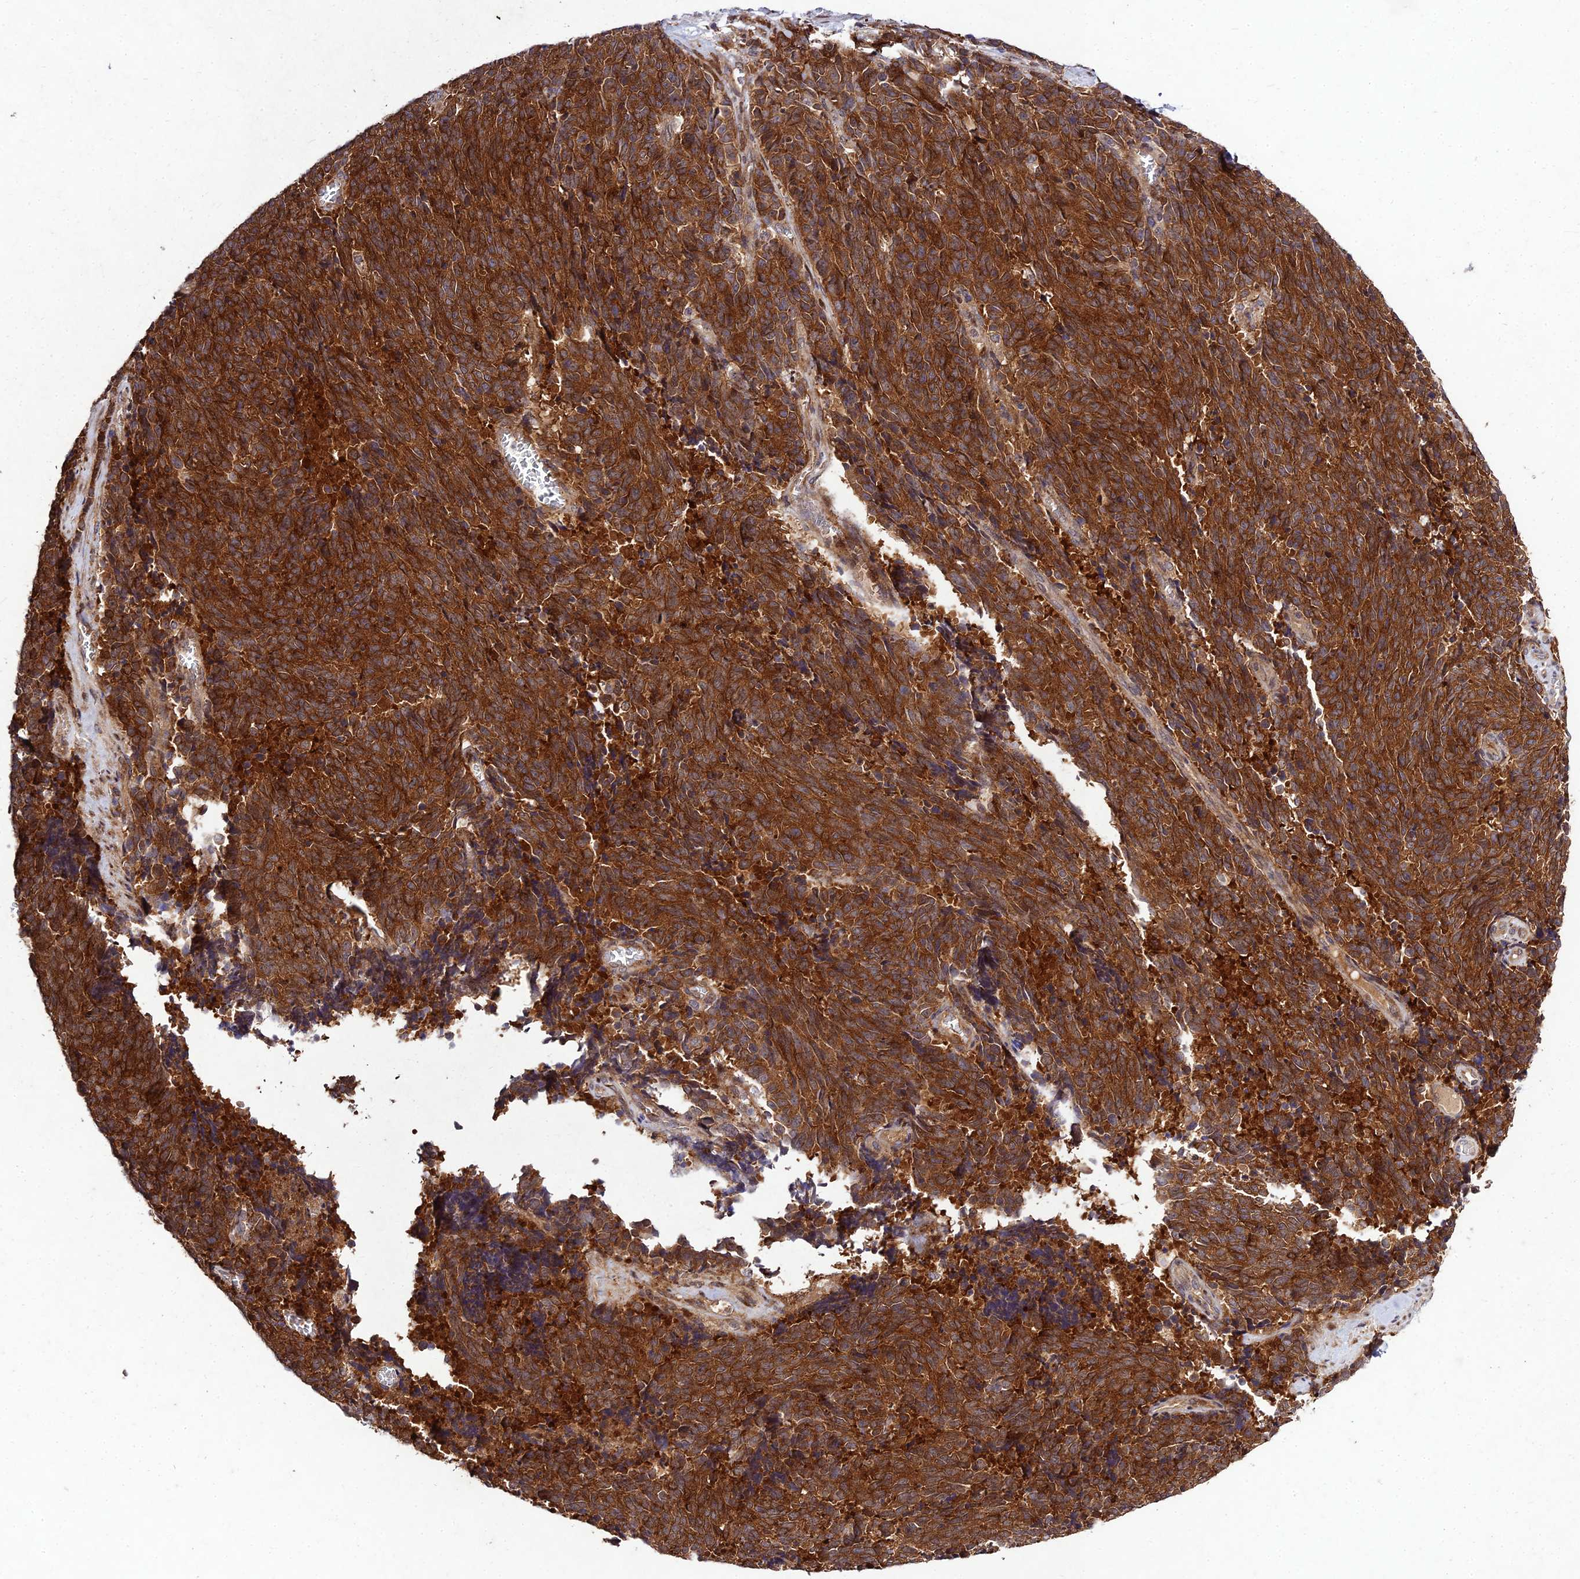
{"staining": {"intensity": "strong", "quantity": ">75%", "location": "cytoplasmic/membranous"}, "tissue": "cervical cancer", "cell_type": "Tumor cells", "image_type": "cancer", "snomed": [{"axis": "morphology", "description": "Squamous cell carcinoma, NOS"}, {"axis": "topography", "description": "Cervix"}], "caption": "This micrograph exhibits immunohistochemistry staining of cervical cancer, with high strong cytoplasmic/membranous expression in approximately >75% of tumor cells.", "gene": "MKKS", "patient": {"sex": "female", "age": 29}}